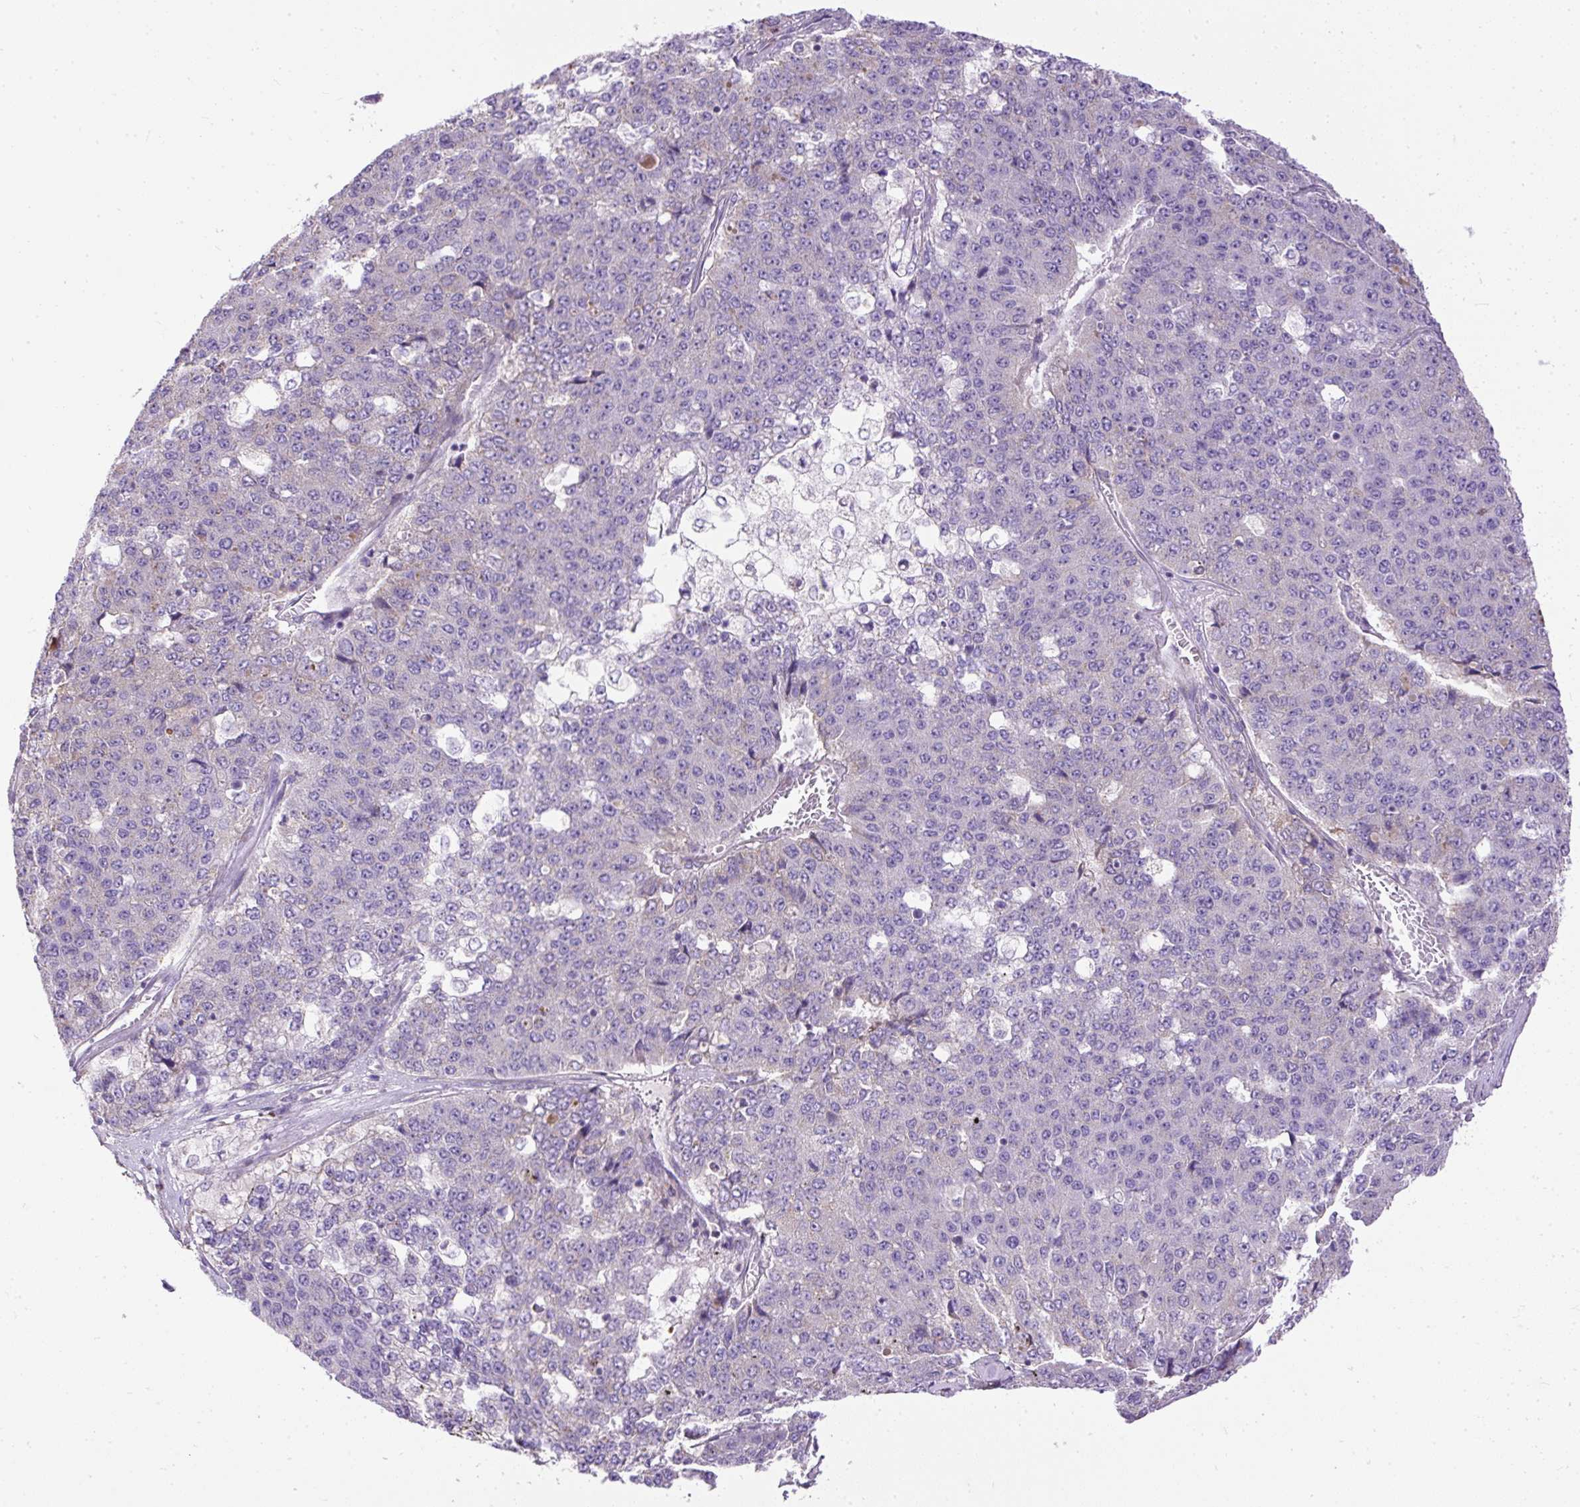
{"staining": {"intensity": "negative", "quantity": "none", "location": "none"}, "tissue": "pancreatic cancer", "cell_type": "Tumor cells", "image_type": "cancer", "snomed": [{"axis": "morphology", "description": "Adenocarcinoma, NOS"}, {"axis": "topography", "description": "Pancreas"}], "caption": "High magnification brightfield microscopy of pancreatic cancer (adenocarcinoma) stained with DAB (brown) and counterstained with hematoxylin (blue): tumor cells show no significant staining. (Immunohistochemistry, brightfield microscopy, high magnification).", "gene": "CFAP47", "patient": {"sex": "male", "age": 50}}